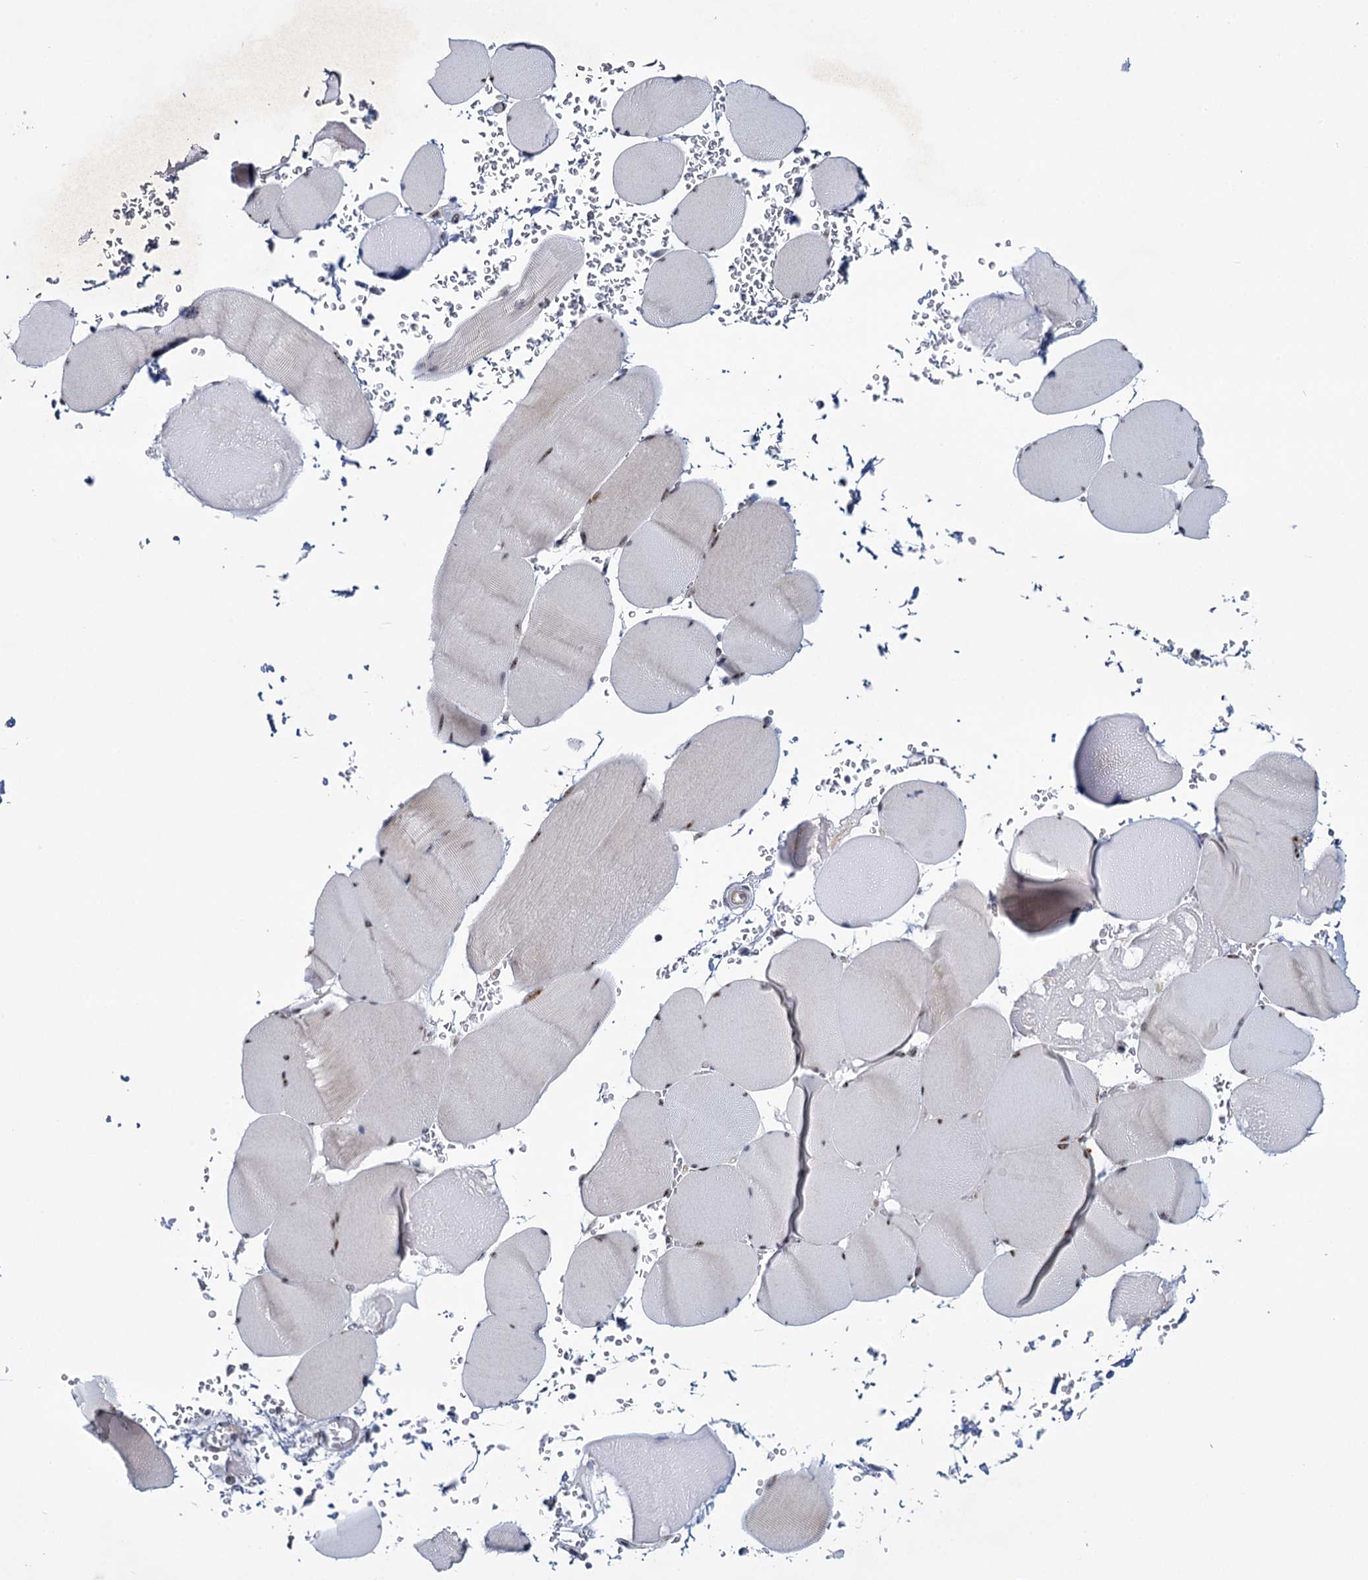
{"staining": {"intensity": "negative", "quantity": "none", "location": "none"}, "tissue": "skeletal muscle", "cell_type": "Myocytes", "image_type": "normal", "snomed": [{"axis": "morphology", "description": "Normal tissue, NOS"}, {"axis": "topography", "description": "Skeletal muscle"}, {"axis": "topography", "description": "Head-Neck"}], "caption": "The histopathology image displays no significant positivity in myocytes of skeletal muscle.", "gene": "MBLAC2", "patient": {"sex": "male", "age": 66}}